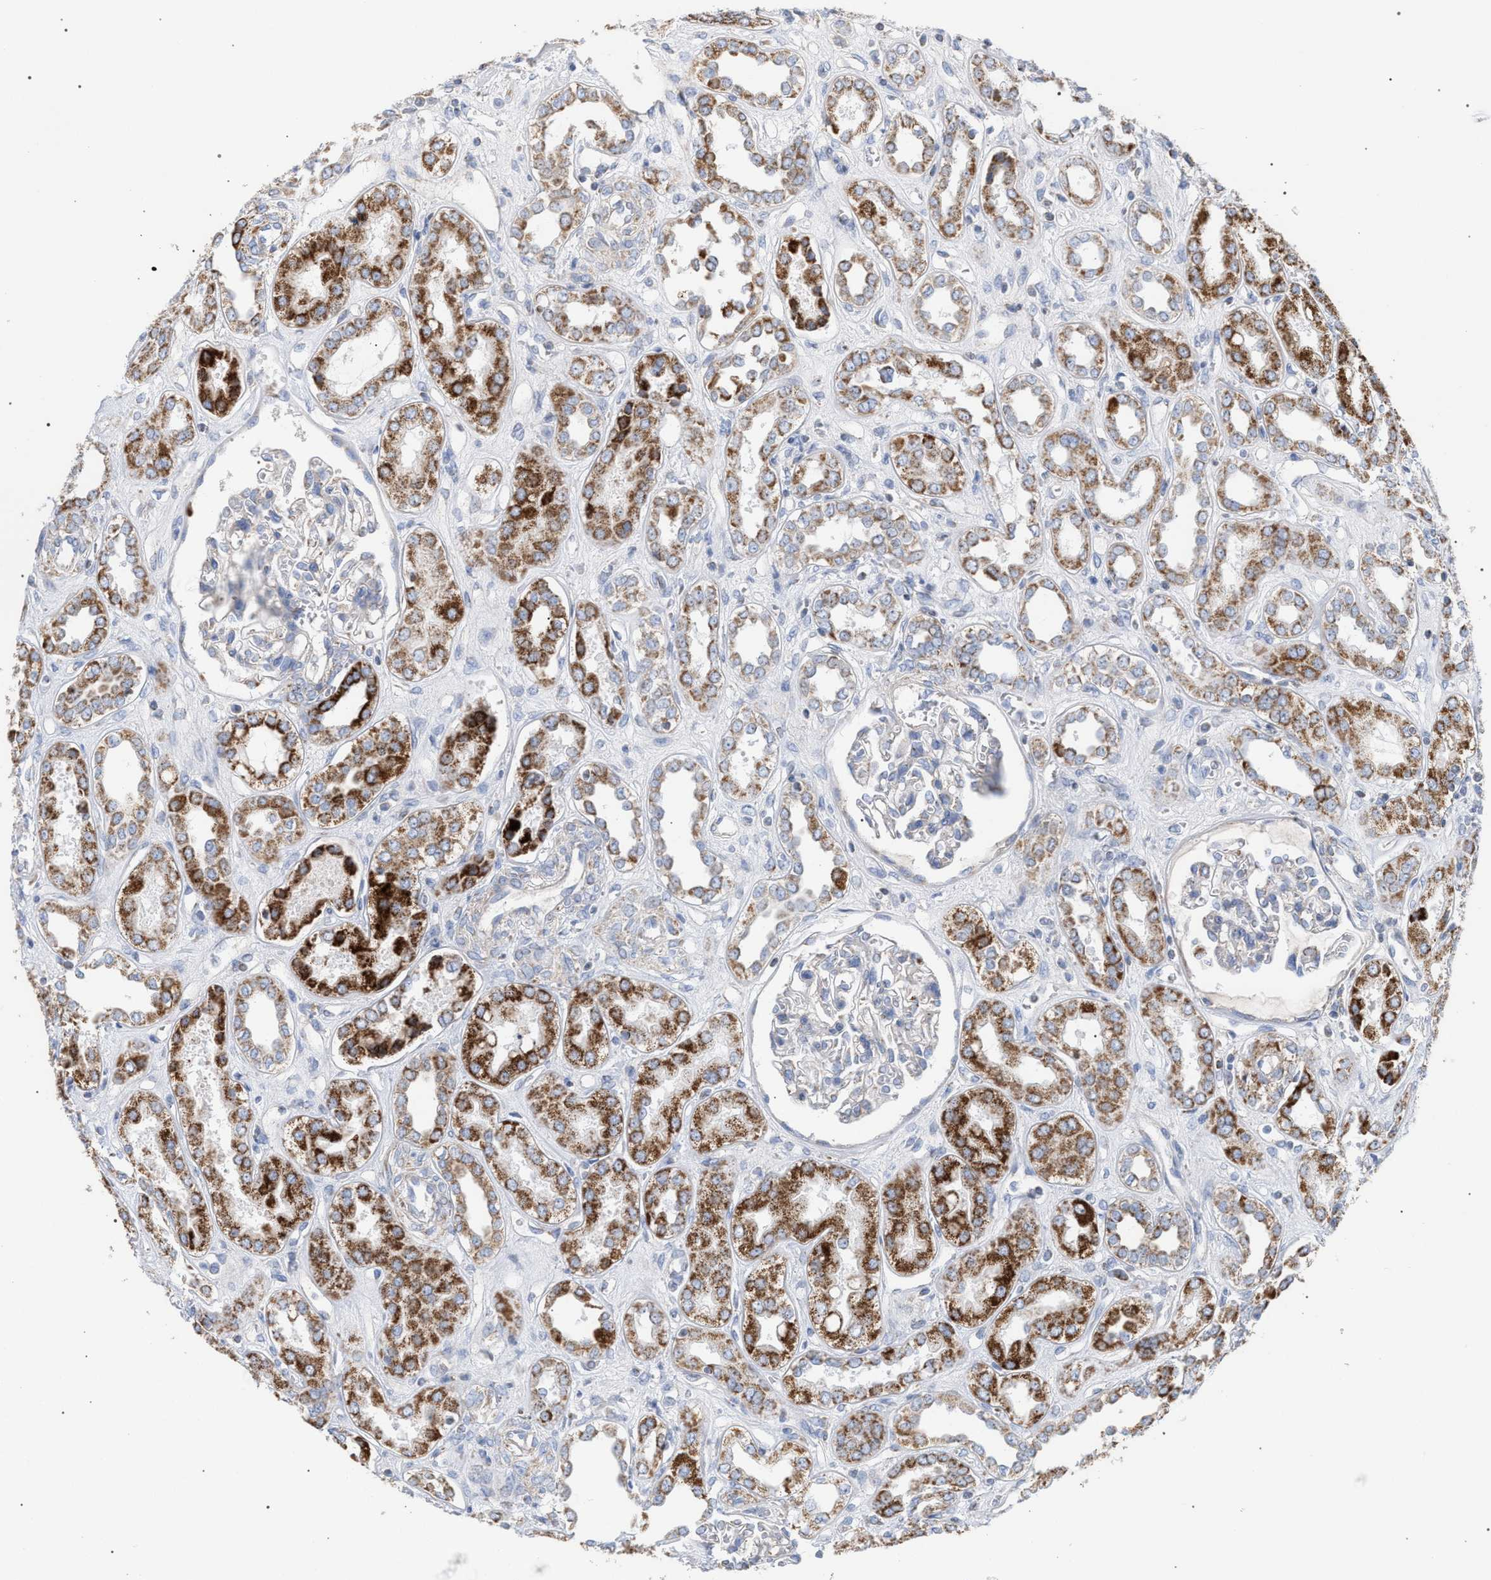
{"staining": {"intensity": "negative", "quantity": "none", "location": "none"}, "tissue": "kidney", "cell_type": "Cells in glomeruli", "image_type": "normal", "snomed": [{"axis": "morphology", "description": "Normal tissue, NOS"}, {"axis": "topography", "description": "Kidney"}], "caption": "Cells in glomeruli are negative for protein expression in unremarkable human kidney.", "gene": "ECI2", "patient": {"sex": "male", "age": 59}}